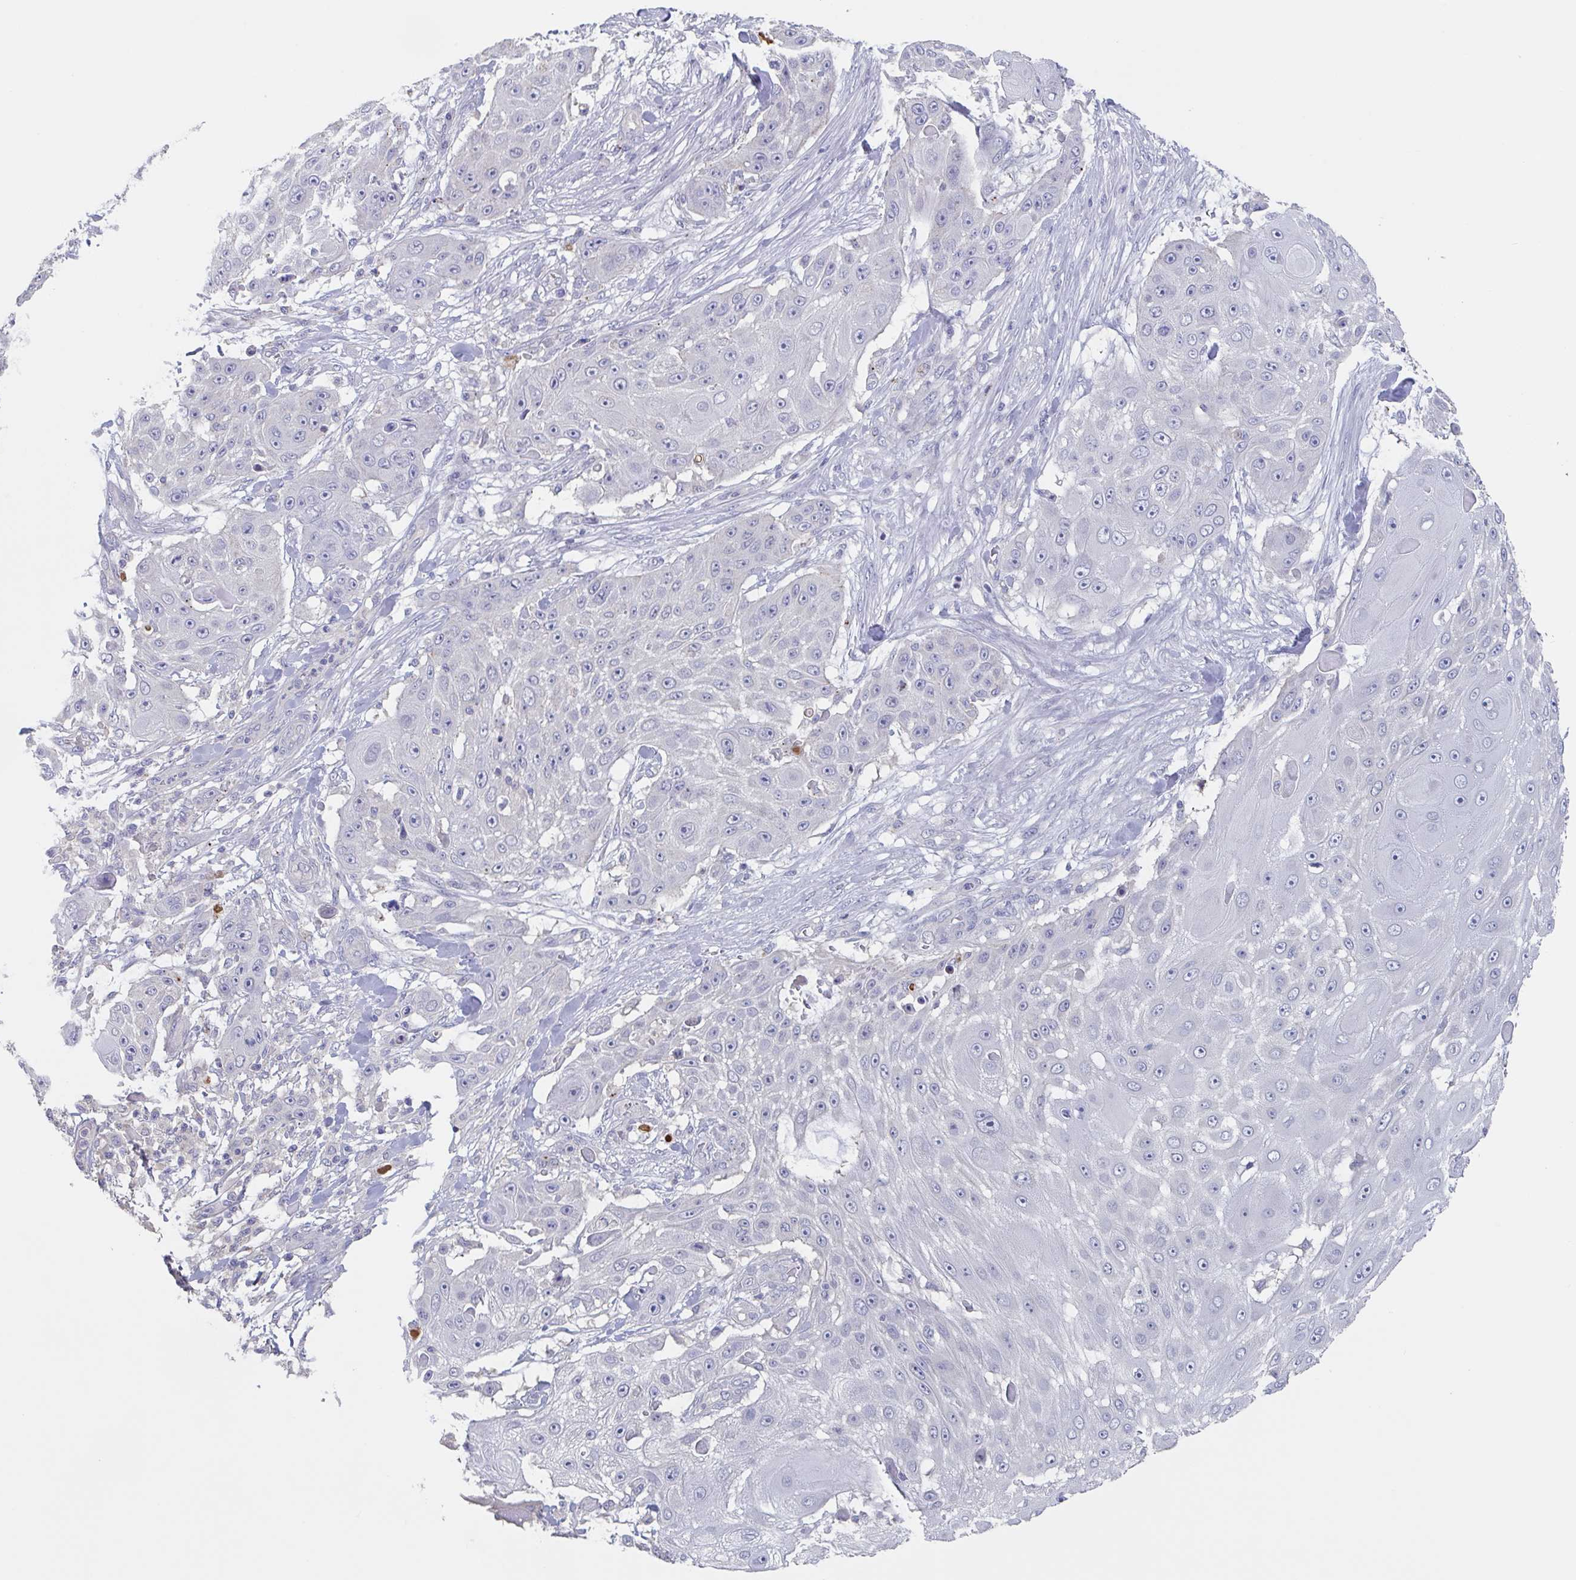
{"staining": {"intensity": "negative", "quantity": "none", "location": "none"}, "tissue": "skin cancer", "cell_type": "Tumor cells", "image_type": "cancer", "snomed": [{"axis": "morphology", "description": "Squamous cell carcinoma, NOS"}, {"axis": "topography", "description": "Skin"}], "caption": "Micrograph shows no protein positivity in tumor cells of skin cancer (squamous cell carcinoma) tissue.", "gene": "CHMP5", "patient": {"sex": "female", "age": 86}}